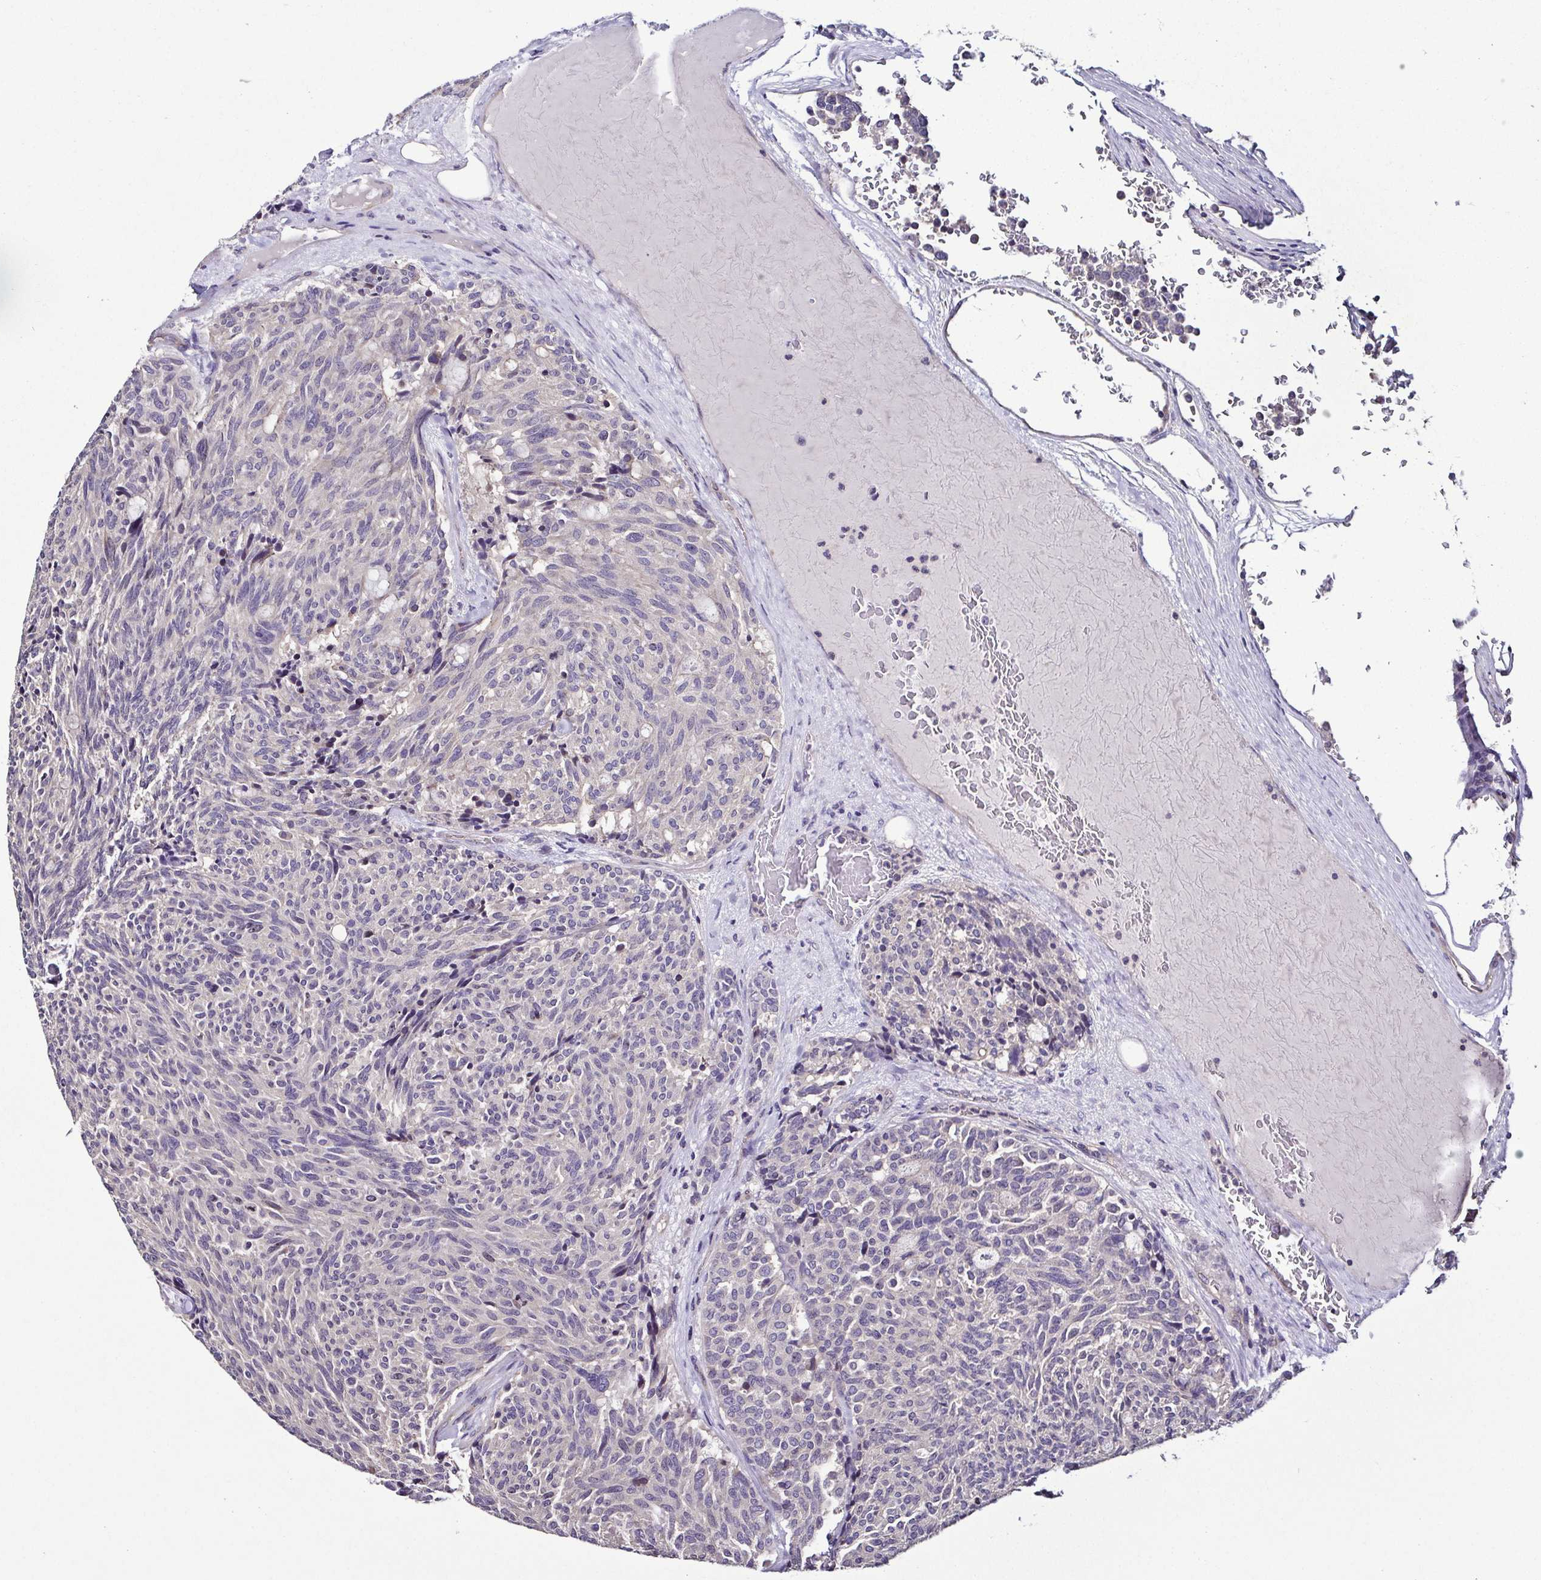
{"staining": {"intensity": "negative", "quantity": "none", "location": "none"}, "tissue": "carcinoid", "cell_type": "Tumor cells", "image_type": "cancer", "snomed": [{"axis": "morphology", "description": "Carcinoid, malignant, NOS"}, {"axis": "topography", "description": "Pancreas"}], "caption": "High power microscopy micrograph of an immunohistochemistry image of carcinoid (malignant), revealing no significant staining in tumor cells. (Brightfield microscopy of DAB immunohistochemistry at high magnification).", "gene": "LMOD2", "patient": {"sex": "female", "age": 54}}